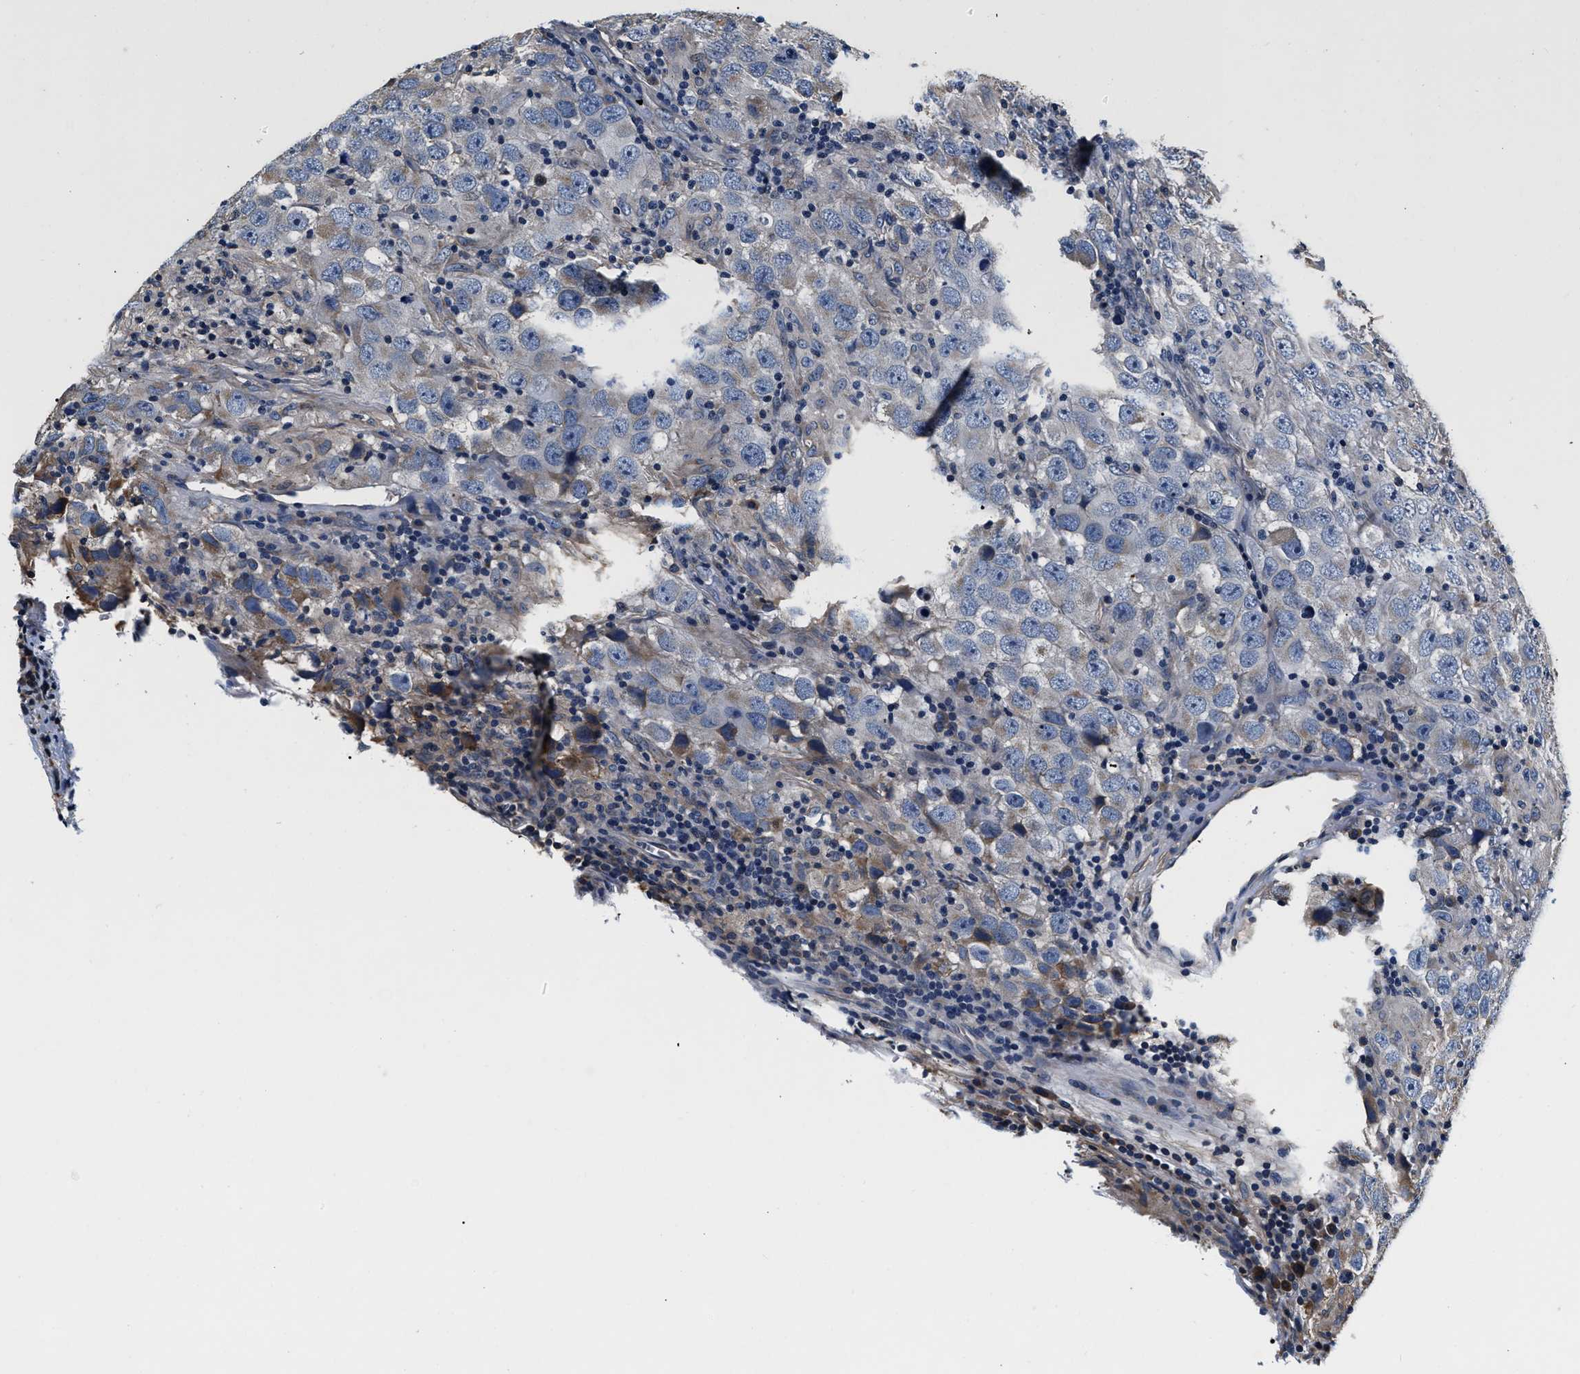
{"staining": {"intensity": "weak", "quantity": "<25%", "location": "cytoplasmic/membranous"}, "tissue": "testis cancer", "cell_type": "Tumor cells", "image_type": "cancer", "snomed": [{"axis": "morphology", "description": "Carcinoma, Embryonal, NOS"}, {"axis": "topography", "description": "Testis"}], "caption": "Immunohistochemistry (IHC) image of neoplastic tissue: embryonal carcinoma (testis) stained with DAB shows no significant protein staining in tumor cells.", "gene": "ABCG8", "patient": {"sex": "male", "age": 21}}